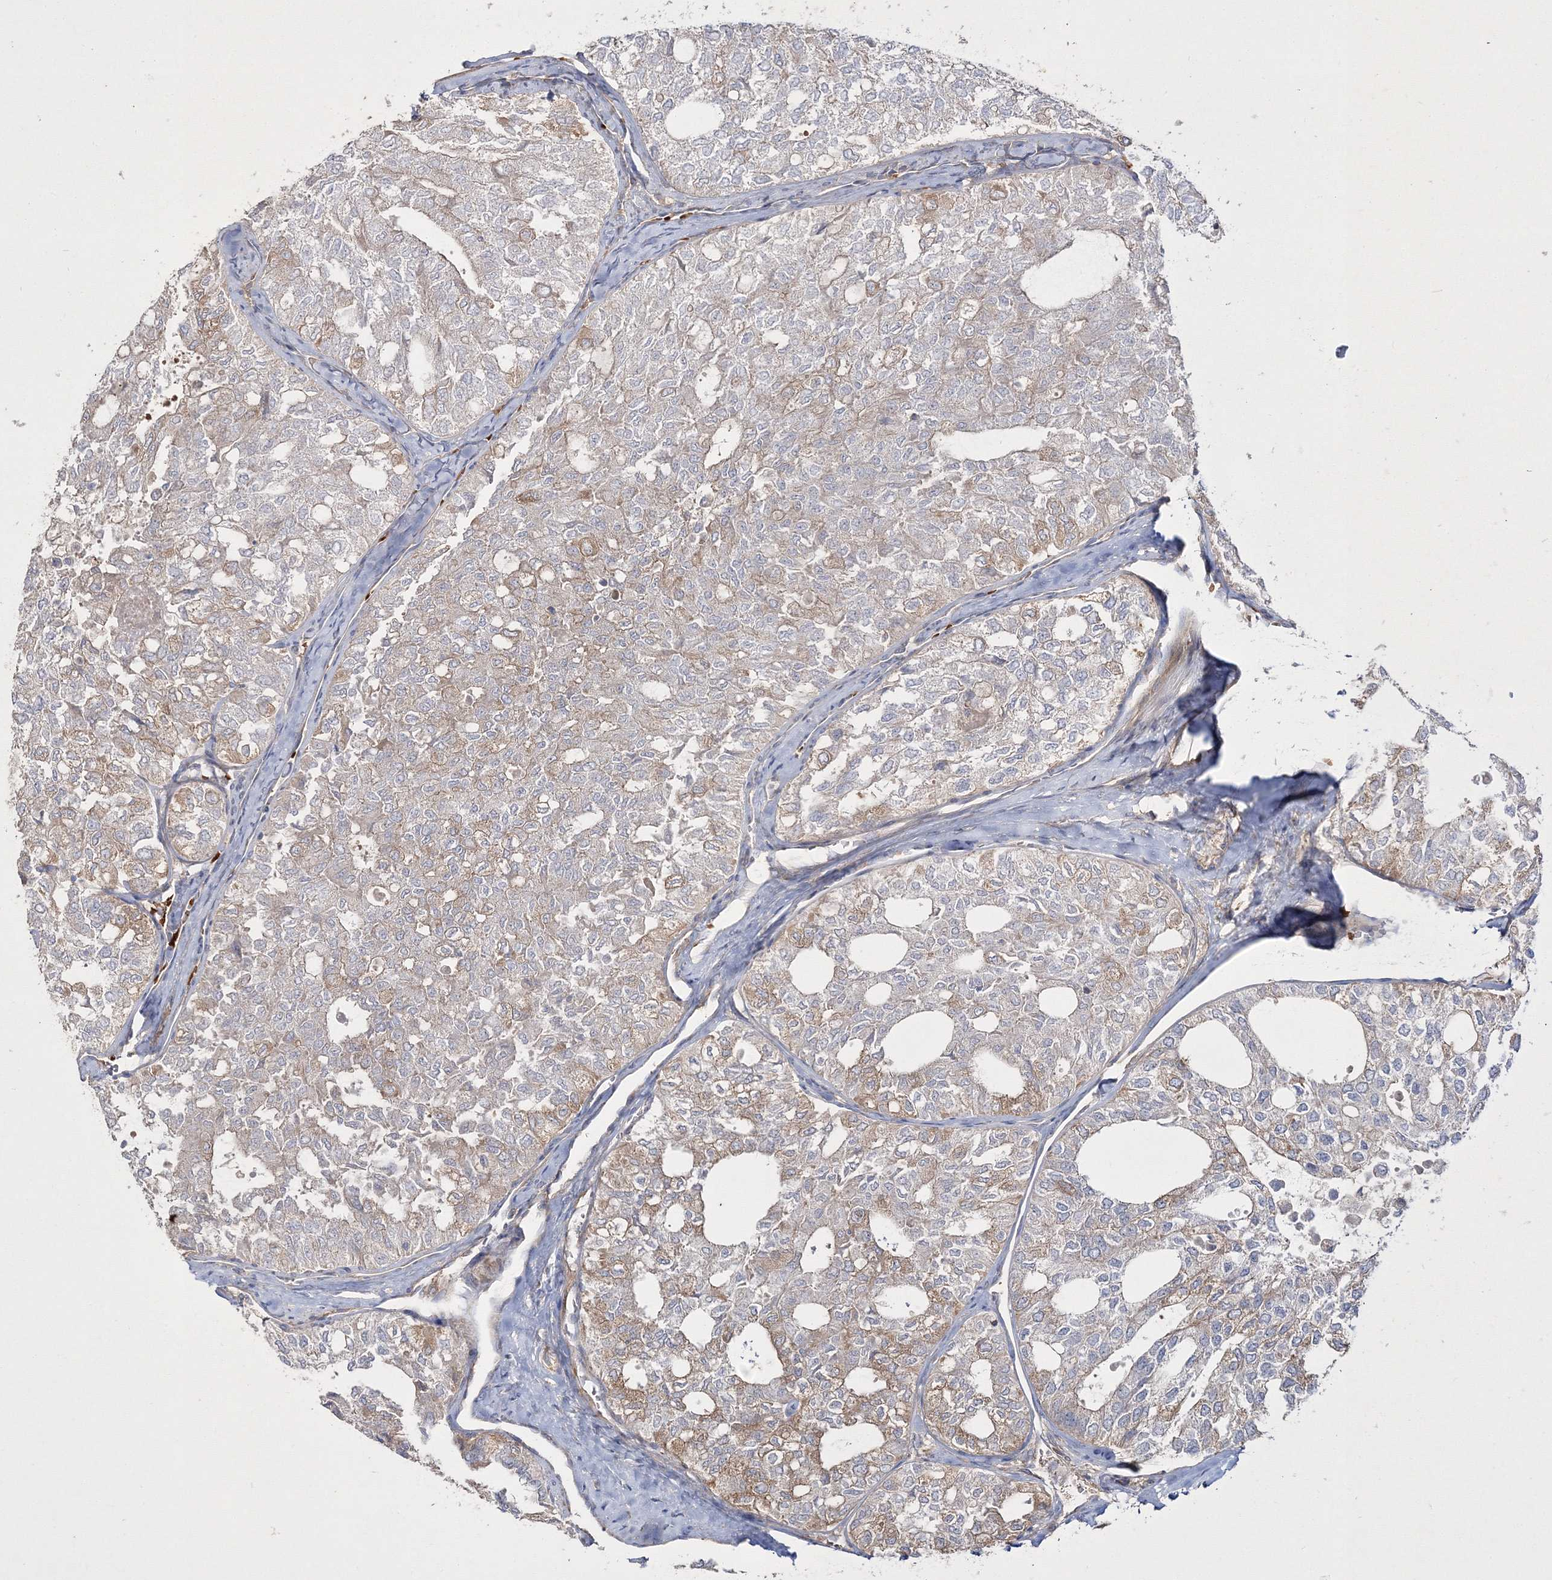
{"staining": {"intensity": "weak", "quantity": "<25%", "location": "cytoplasmic/membranous"}, "tissue": "thyroid cancer", "cell_type": "Tumor cells", "image_type": "cancer", "snomed": [{"axis": "morphology", "description": "Follicular adenoma carcinoma, NOS"}, {"axis": "topography", "description": "Thyroid gland"}], "caption": "This photomicrograph is of thyroid cancer (follicular adenoma carcinoma) stained with immunohistochemistry to label a protein in brown with the nuclei are counter-stained blue. There is no positivity in tumor cells.", "gene": "ZSWIM6", "patient": {"sex": "male", "age": 75}}